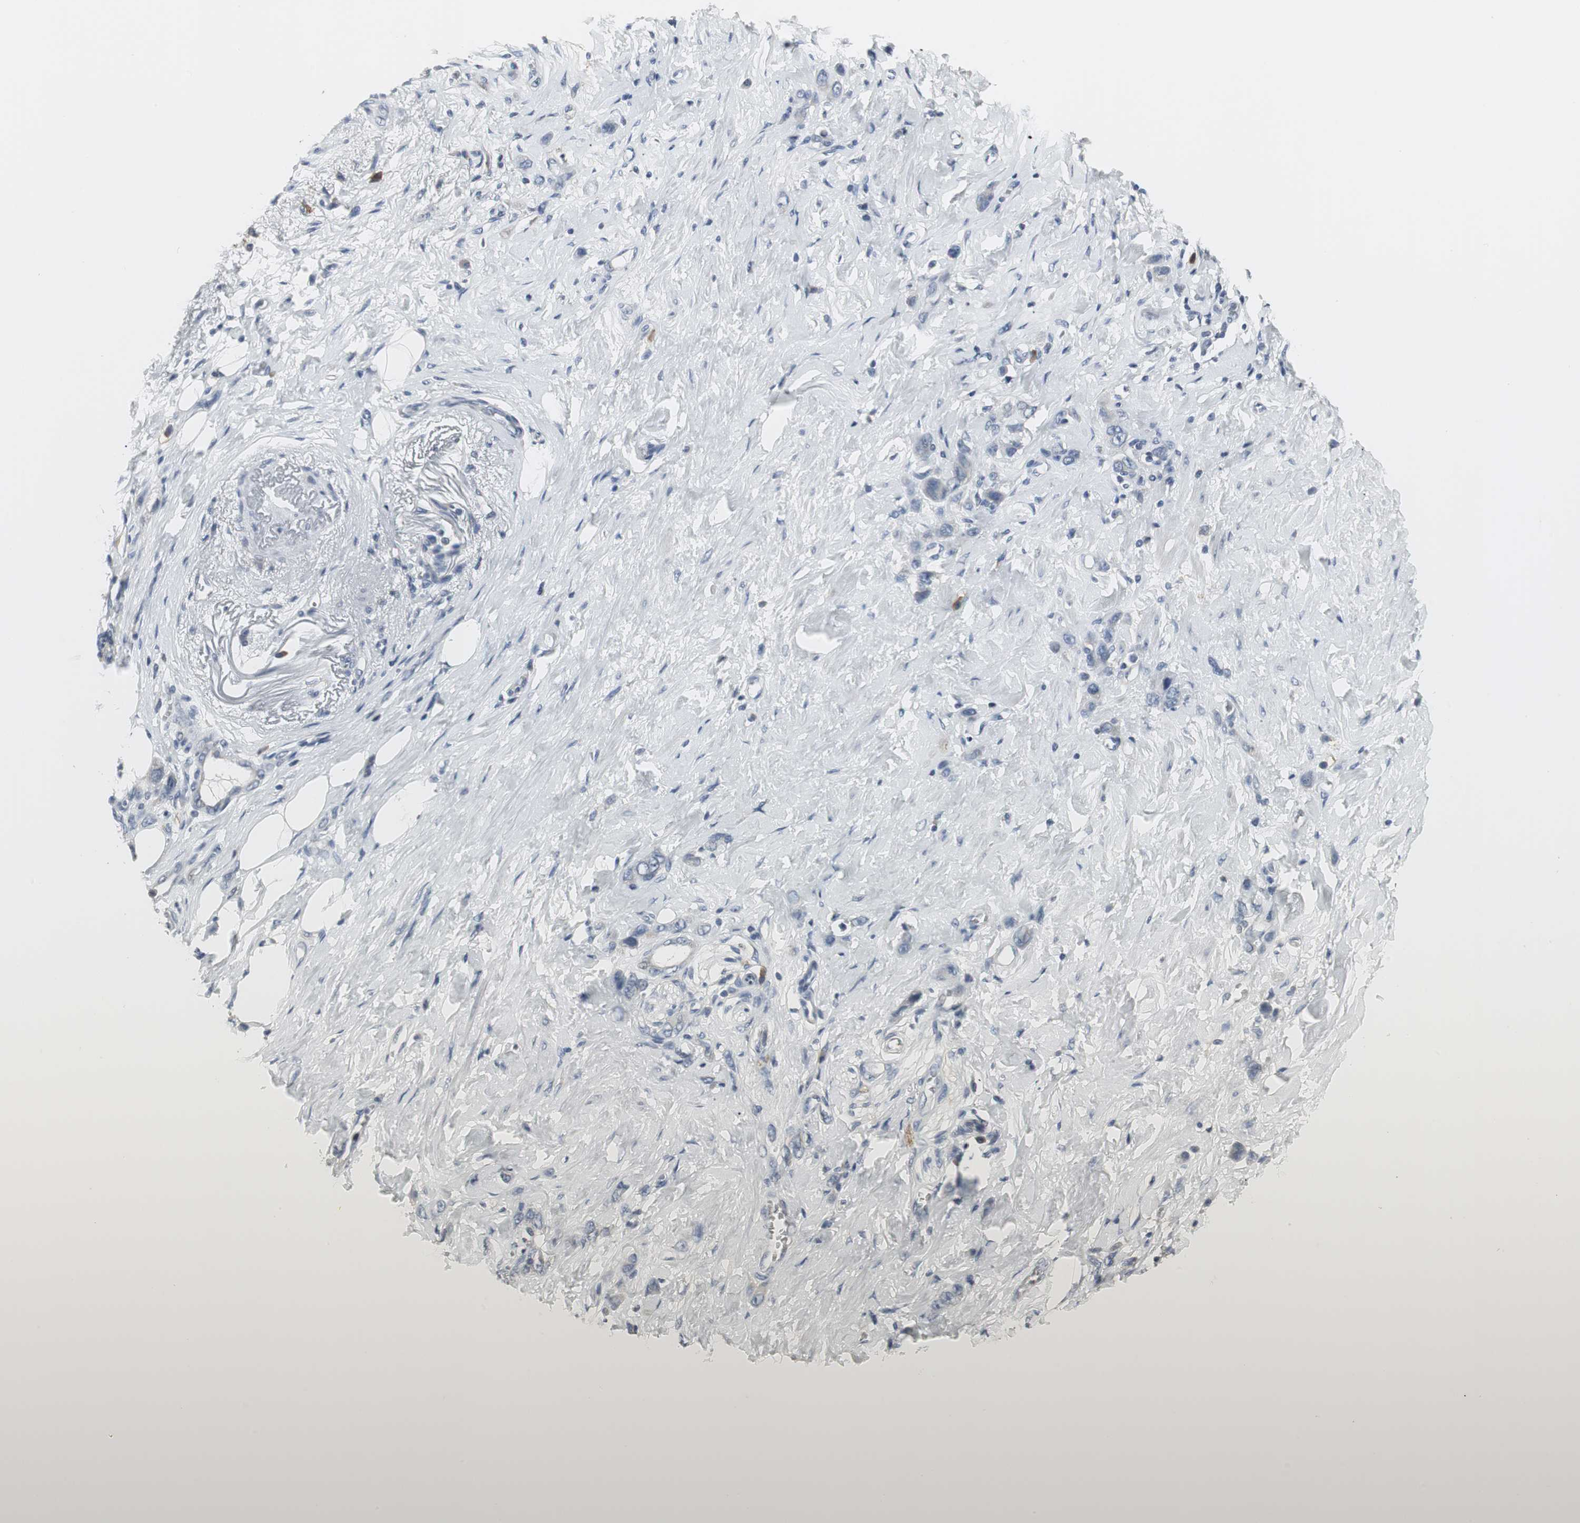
{"staining": {"intensity": "negative", "quantity": "none", "location": "none"}, "tissue": "stomach cancer", "cell_type": "Tumor cells", "image_type": "cancer", "snomed": [{"axis": "morphology", "description": "Adenocarcinoma, NOS"}, {"axis": "topography", "description": "Stomach"}], "caption": "Immunohistochemistry histopathology image of neoplastic tissue: human stomach adenocarcinoma stained with DAB (3,3'-diaminobenzidine) demonstrates no significant protein staining in tumor cells.", "gene": "SLC2A5", "patient": {"sex": "male", "age": 82}}